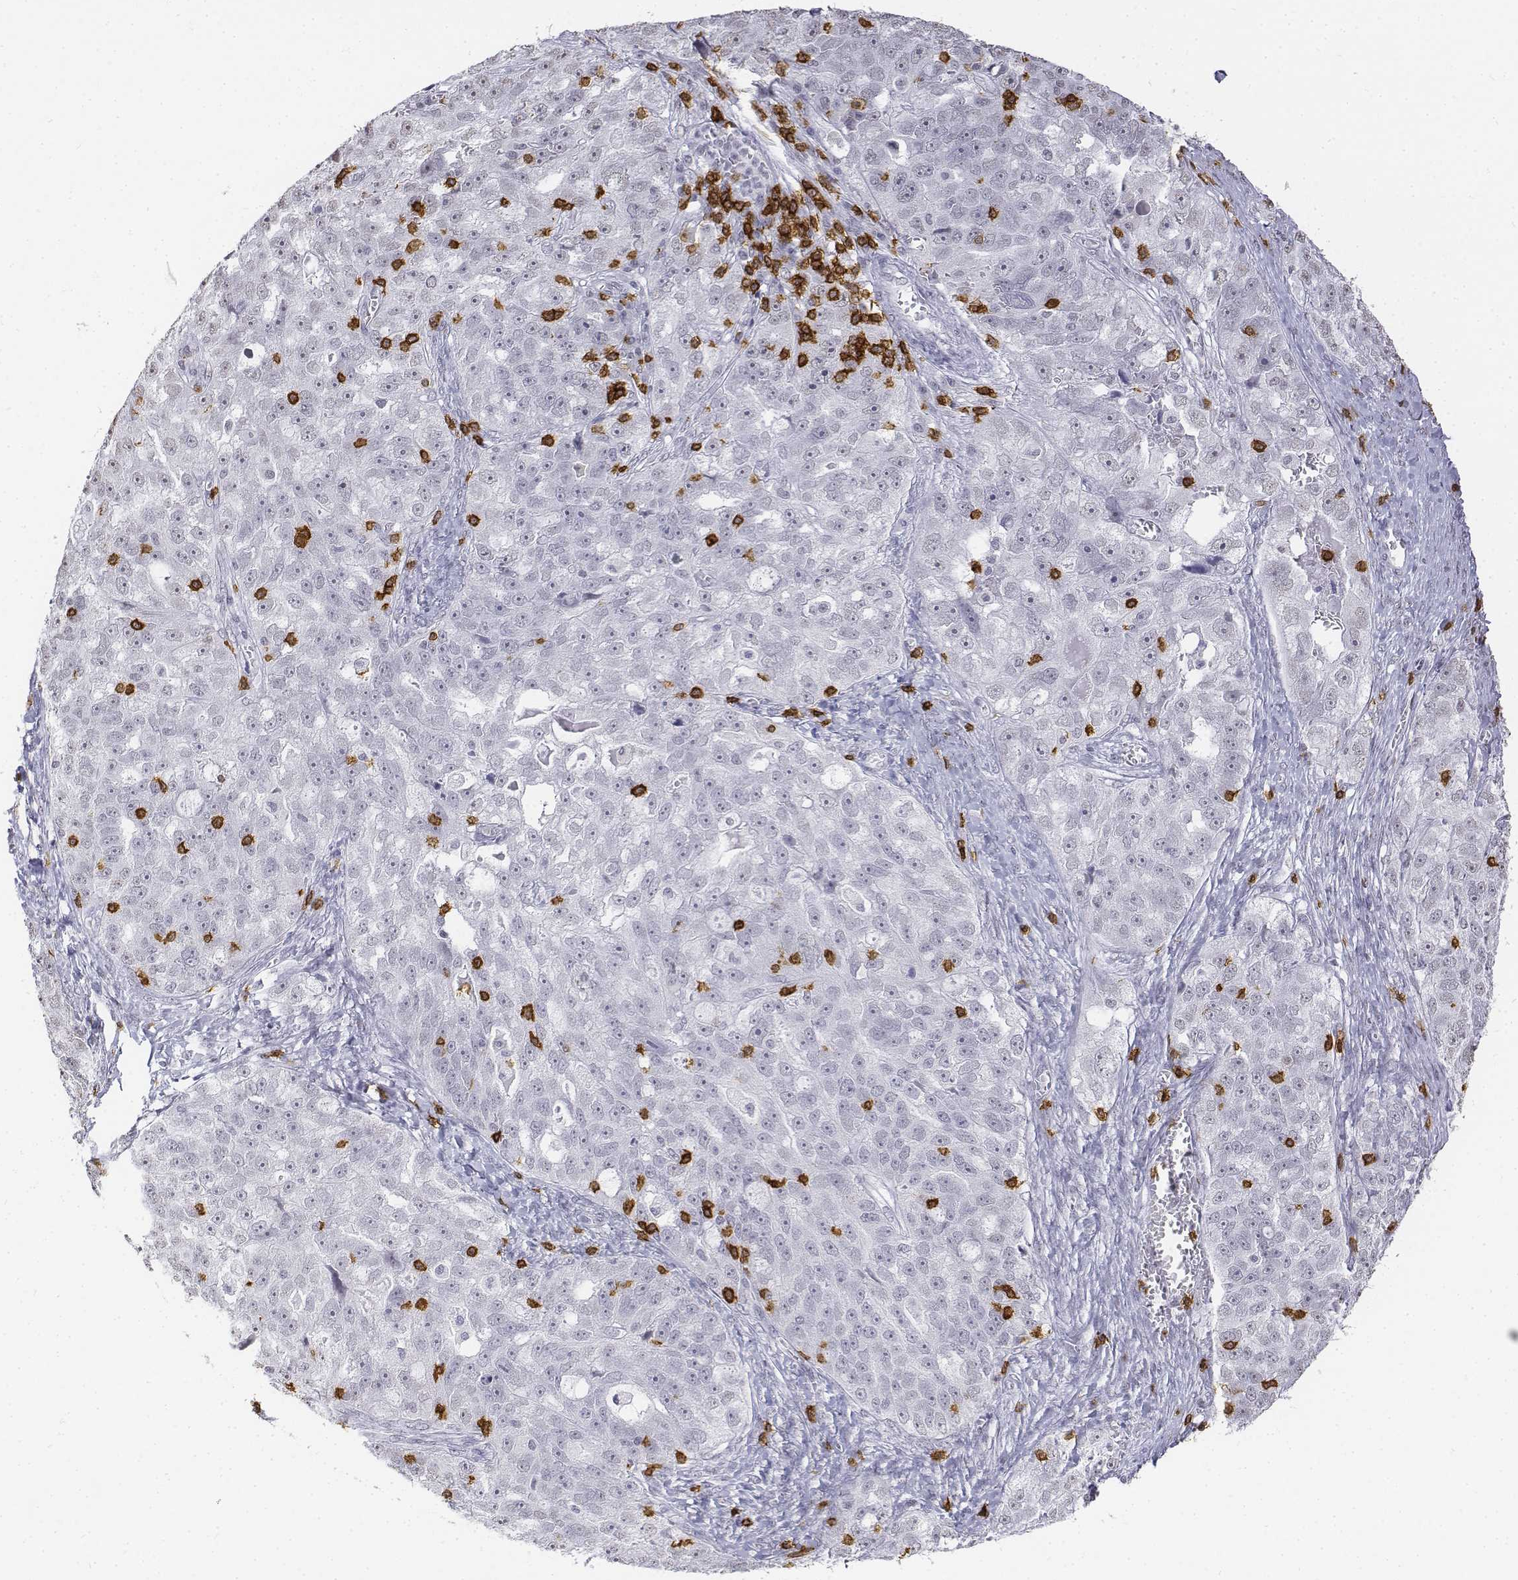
{"staining": {"intensity": "negative", "quantity": "none", "location": "none"}, "tissue": "ovarian cancer", "cell_type": "Tumor cells", "image_type": "cancer", "snomed": [{"axis": "morphology", "description": "Cystadenocarcinoma, serous, NOS"}, {"axis": "topography", "description": "Ovary"}], "caption": "This is a histopathology image of IHC staining of serous cystadenocarcinoma (ovarian), which shows no staining in tumor cells.", "gene": "CD3E", "patient": {"sex": "female", "age": 51}}